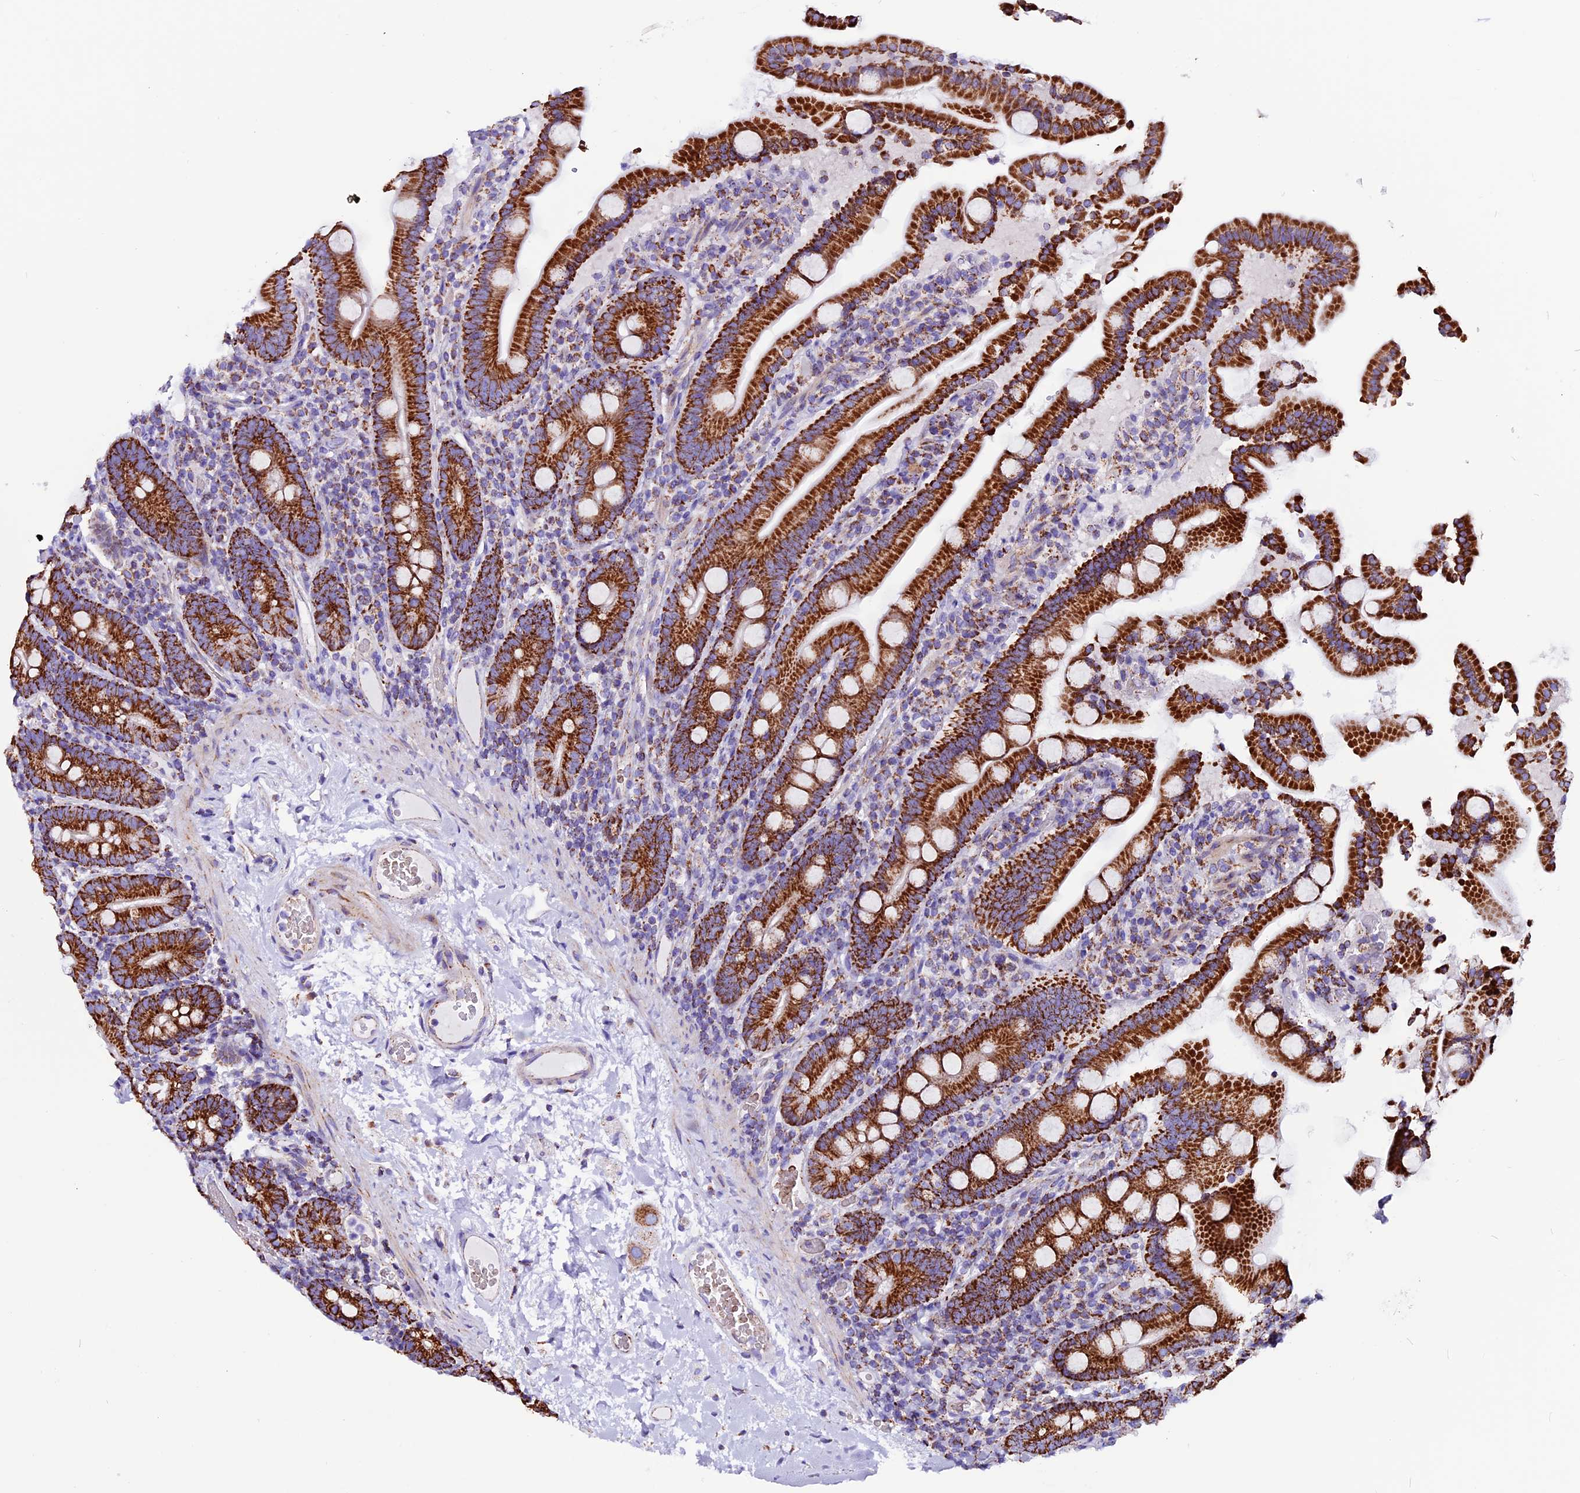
{"staining": {"intensity": "strong", "quantity": ">75%", "location": "cytoplasmic/membranous"}, "tissue": "duodenum", "cell_type": "Glandular cells", "image_type": "normal", "snomed": [{"axis": "morphology", "description": "Normal tissue, NOS"}, {"axis": "topography", "description": "Duodenum"}], "caption": "Normal duodenum was stained to show a protein in brown. There is high levels of strong cytoplasmic/membranous staining in approximately >75% of glandular cells. (DAB (3,3'-diaminobenzidine) = brown stain, brightfield microscopy at high magnification).", "gene": "CX3CL1", "patient": {"sex": "male", "age": 55}}